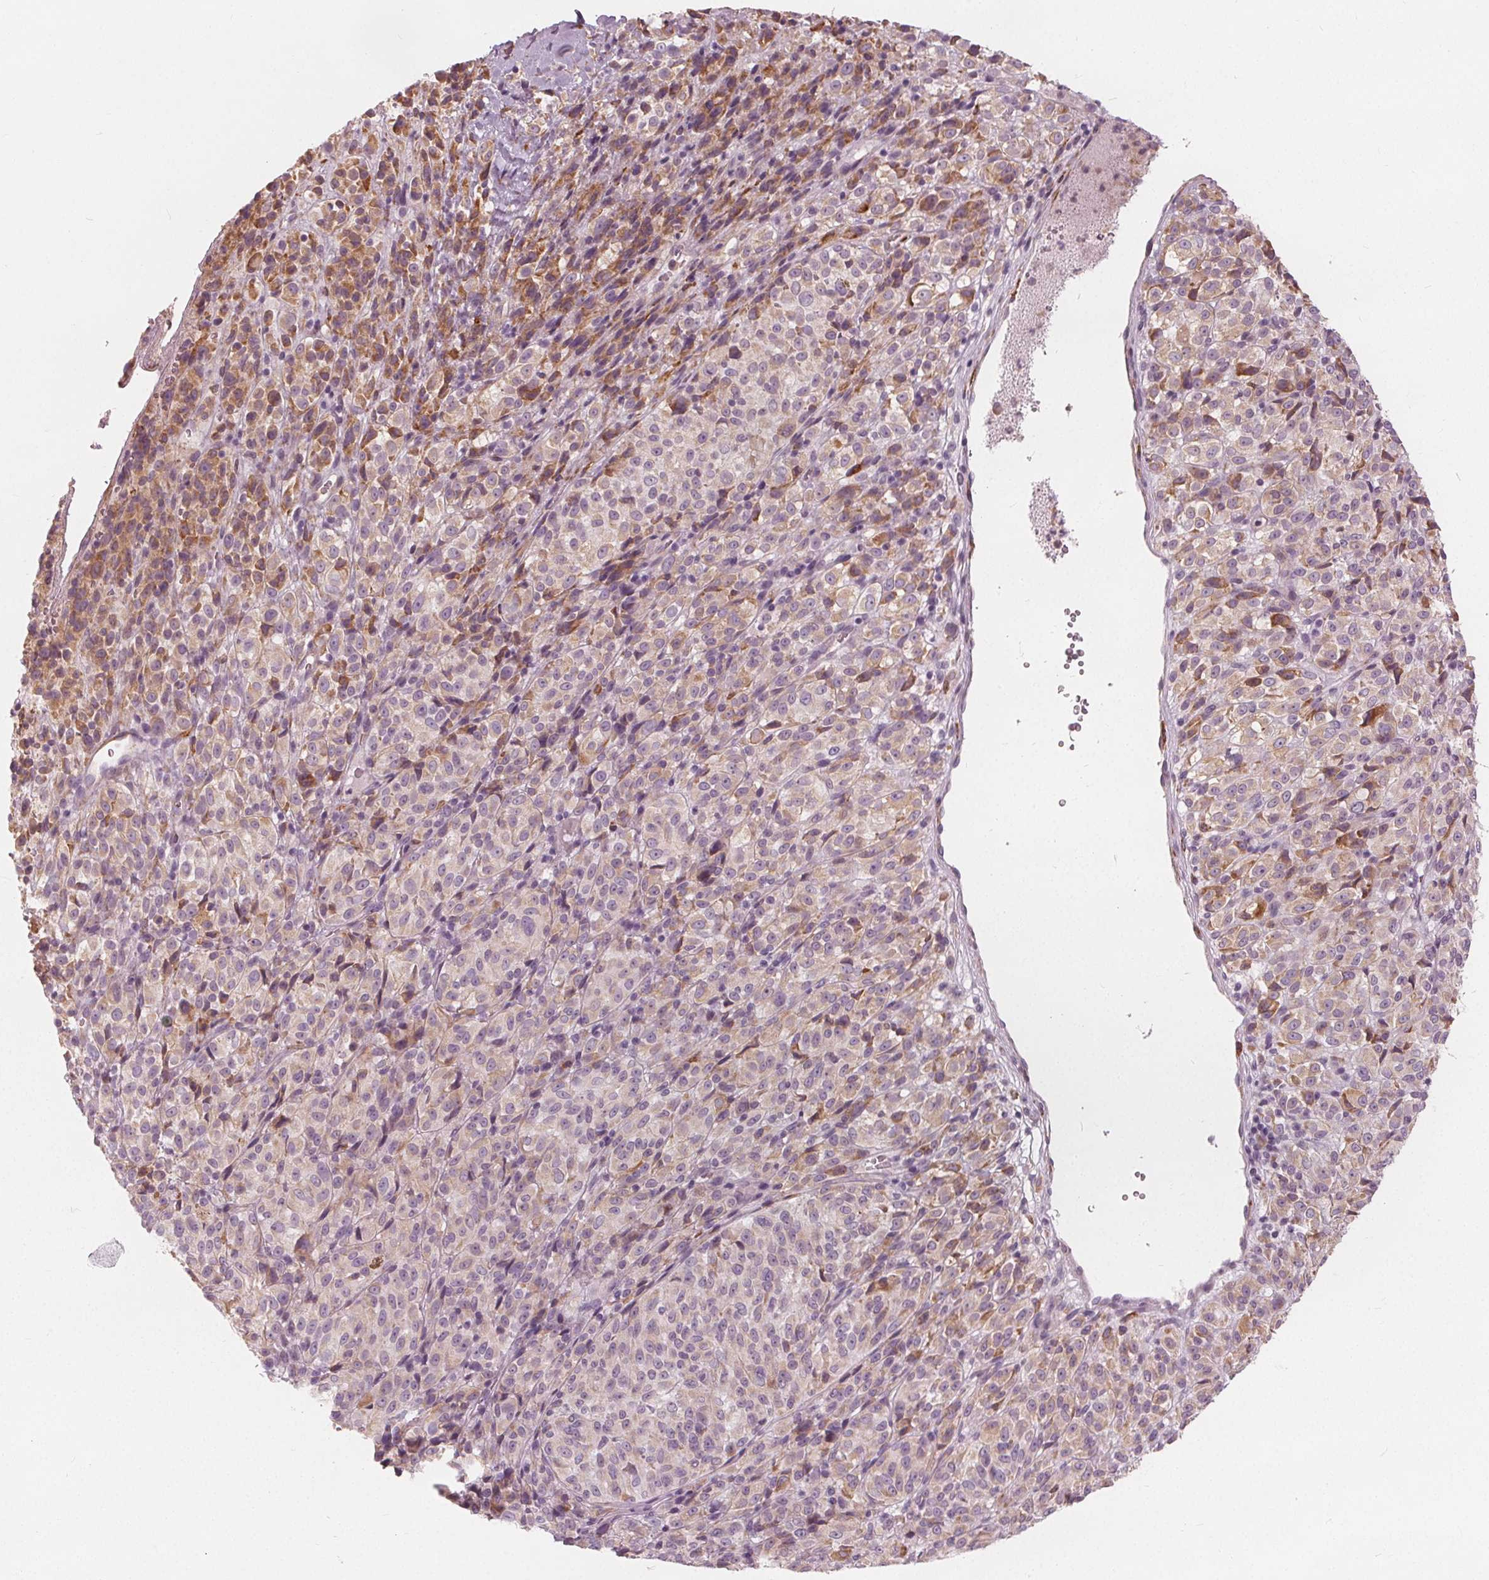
{"staining": {"intensity": "weak", "quantity": "<25%", "location": "cytoplasmic/membranous"}, "tissue": "melanoma", "cell_type": "Tumor cells", "image_type": "cancer", "snomed": [{"axis": "morphology", "description": "Malignant melanoma, Metastatic site"}, {"axis": "topography", "description": "Brain"}], "caption": "This is a image of immunohistochemistry staining of malignant melanoma (metastatic site), which shows no expression in tumor cells. (DAB immunohistochemistry visualized using brightfield microscopy, high magnification).", "gene": "BRSK1", "patient": {"sex": "female", "age": 56}}